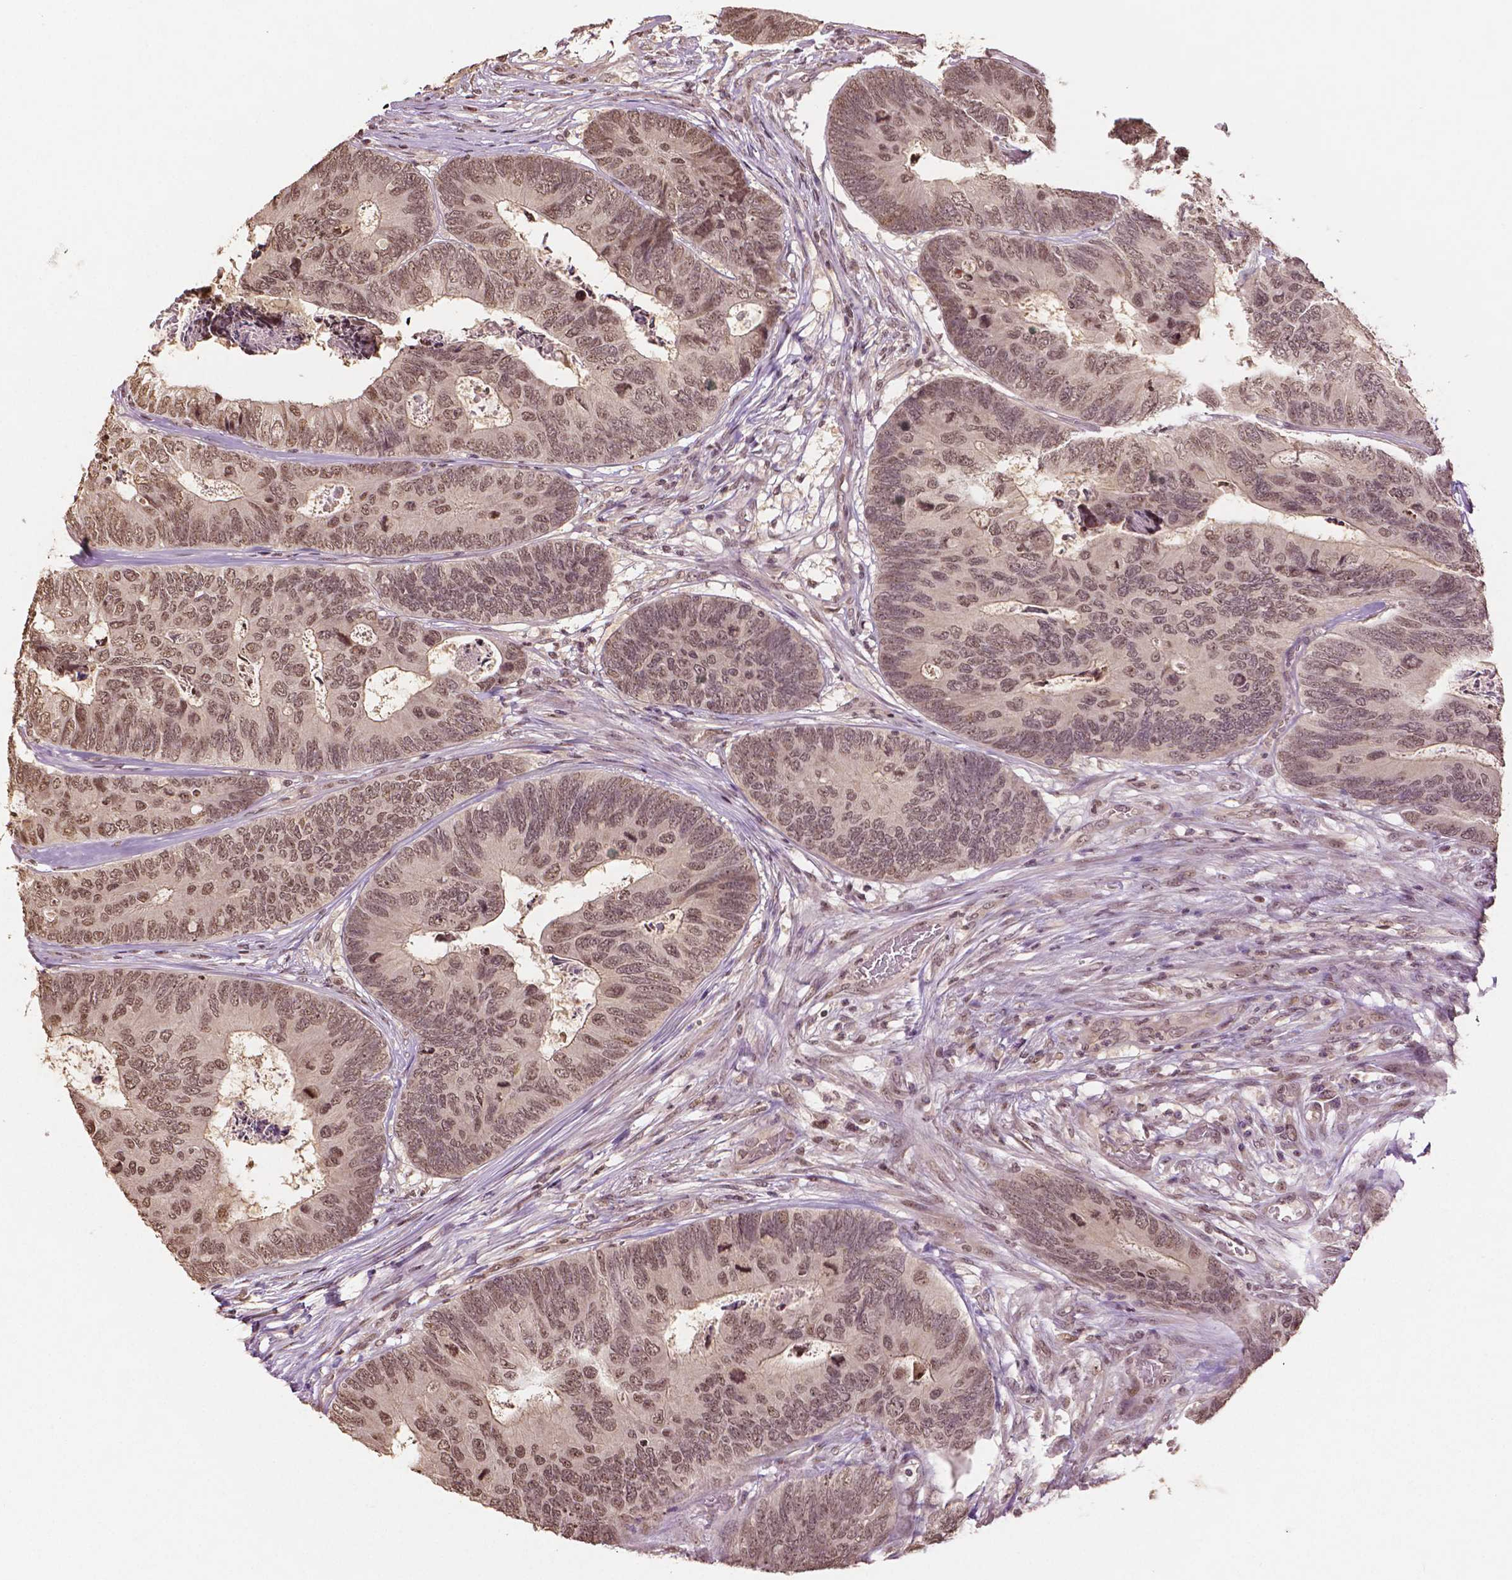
{"staining": {"intensity": "moderate", "quantity": ">75%", "location": "nuclear"}, "tissue": "colorectal cancer", "cell_type": "Tumor cells", "image_type": "cancer", "snomed": [{"axis": "morphology", "description": "Adenocarcinoma, NOS"}, {"axis": "topography", "description": "Colon"}], "caption": "This histopathology image shows immunohistochemistry (IHC) staining of human colorectal cancer (adenocarcinoma), with medium moderate nuclear staining in approximately >75% of tumor cells.", "gene": "DEK", "patient": {"sex": "female", "age": 67}}